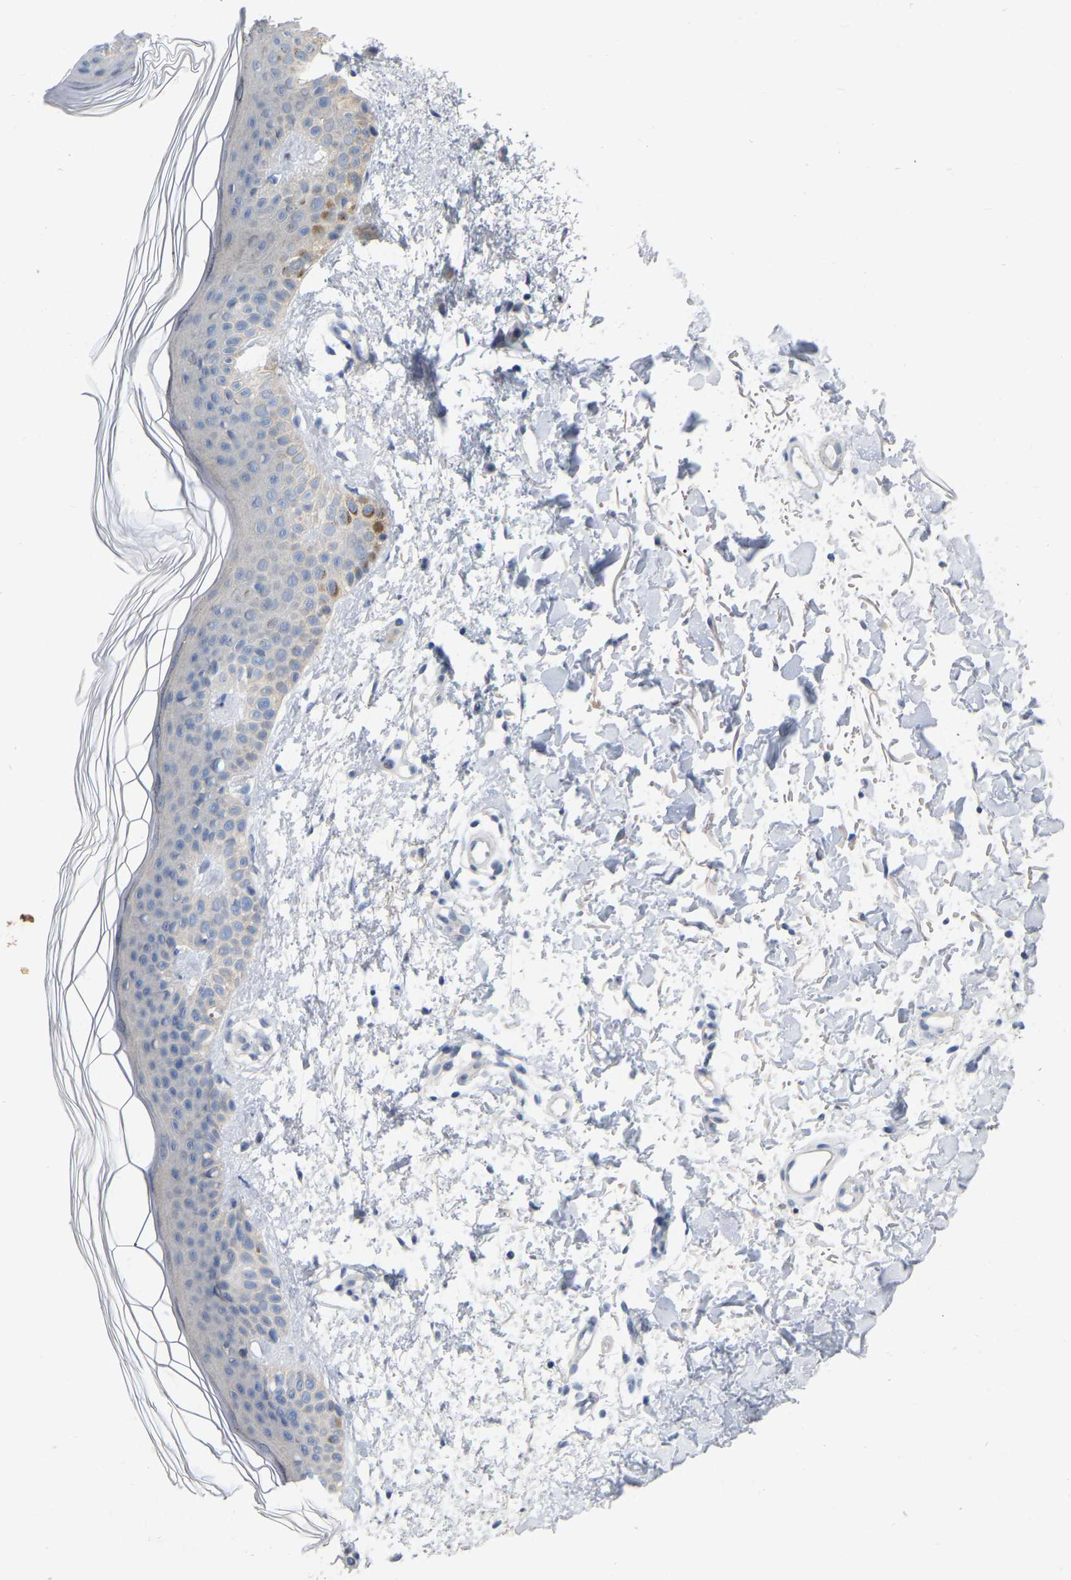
{"staining": {"intensity": "negative", "quantity": "none", "location": "none"}, "tissue": "skin", "cell_type": "Fibroblasts", "image_type": "normal", "snomed": [{"axis": "morphology", "description": "Normal tissue, NOS"}, {"axis": "morphology", "description": "Malignant melanoma, NOS"}, {"axis": "topography", "description": "Skin"}], "caption": "IHC photomicrograph of normal skin: skin stained with DAB (3,3'-diaminobenzidine) reveals no significant protein staining in fibroblasts.", "gene": "WIPI2", "patient": {"sex": "male", "age": 83}}